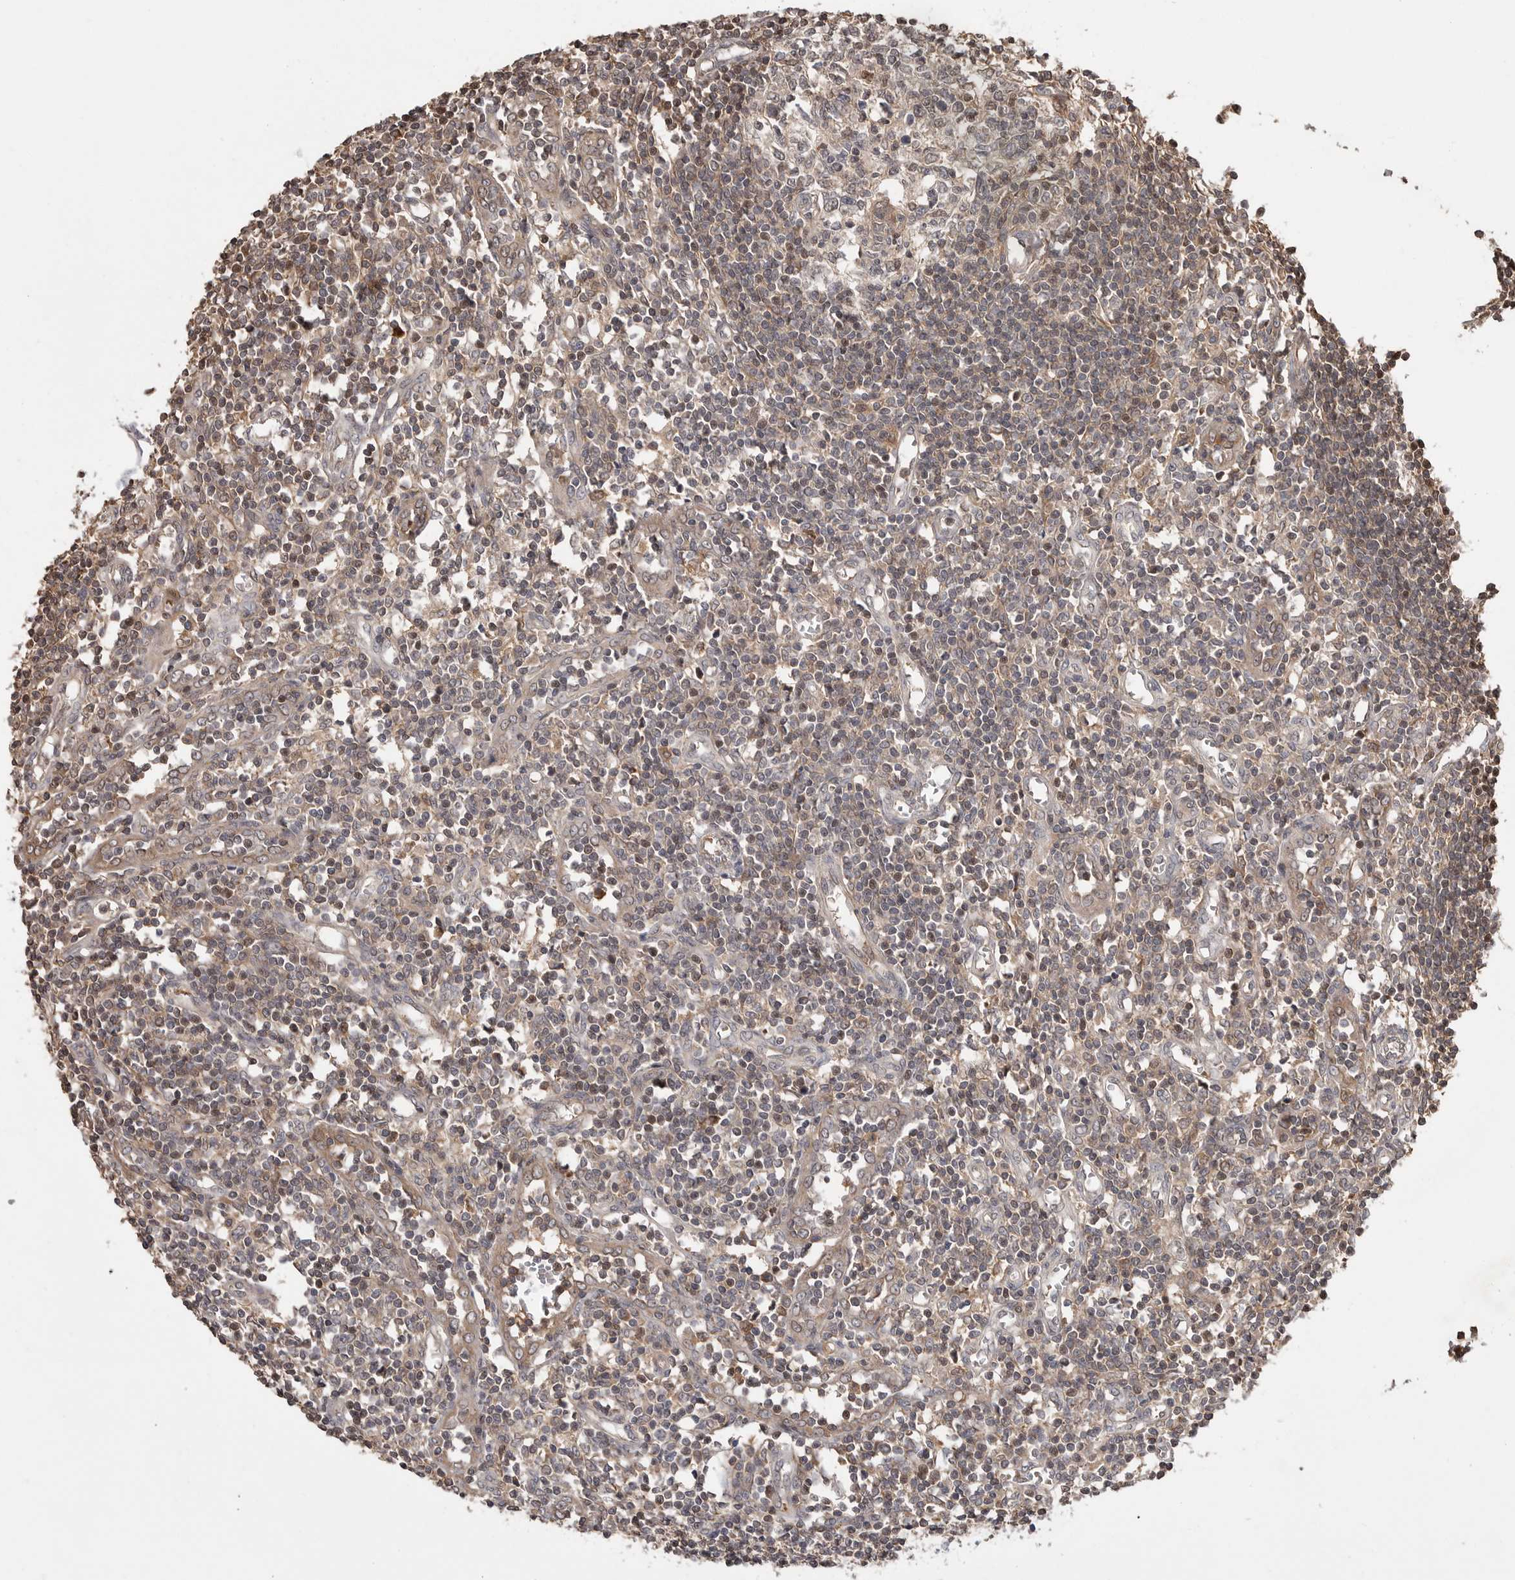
{"staining": {"intensity": "weak", "quantity": "<25%", "location": "cytoplasmic/membranous"}, "tissue": "lymph node", "cell_type": "Germinal center cells", "image_type": "normal", "snomed": [{"axis": "morphology", "description": "Normal tissue, NOS"}, {"axis": "morphology", "description": "Malignant melanoma, Metastatic site"}, {"axis": "topography", "description": "Lymph node"}], "caption": "Immunohistochemical staining of benign human lymph node demonstrates no significant expression in germinal center cells. The staining is performed using DAB brown chromogen with nuclei counter-stained in using hematoxylin.", "gene": "VN1R4", "patient": {"sex": "male", "age": 41}}